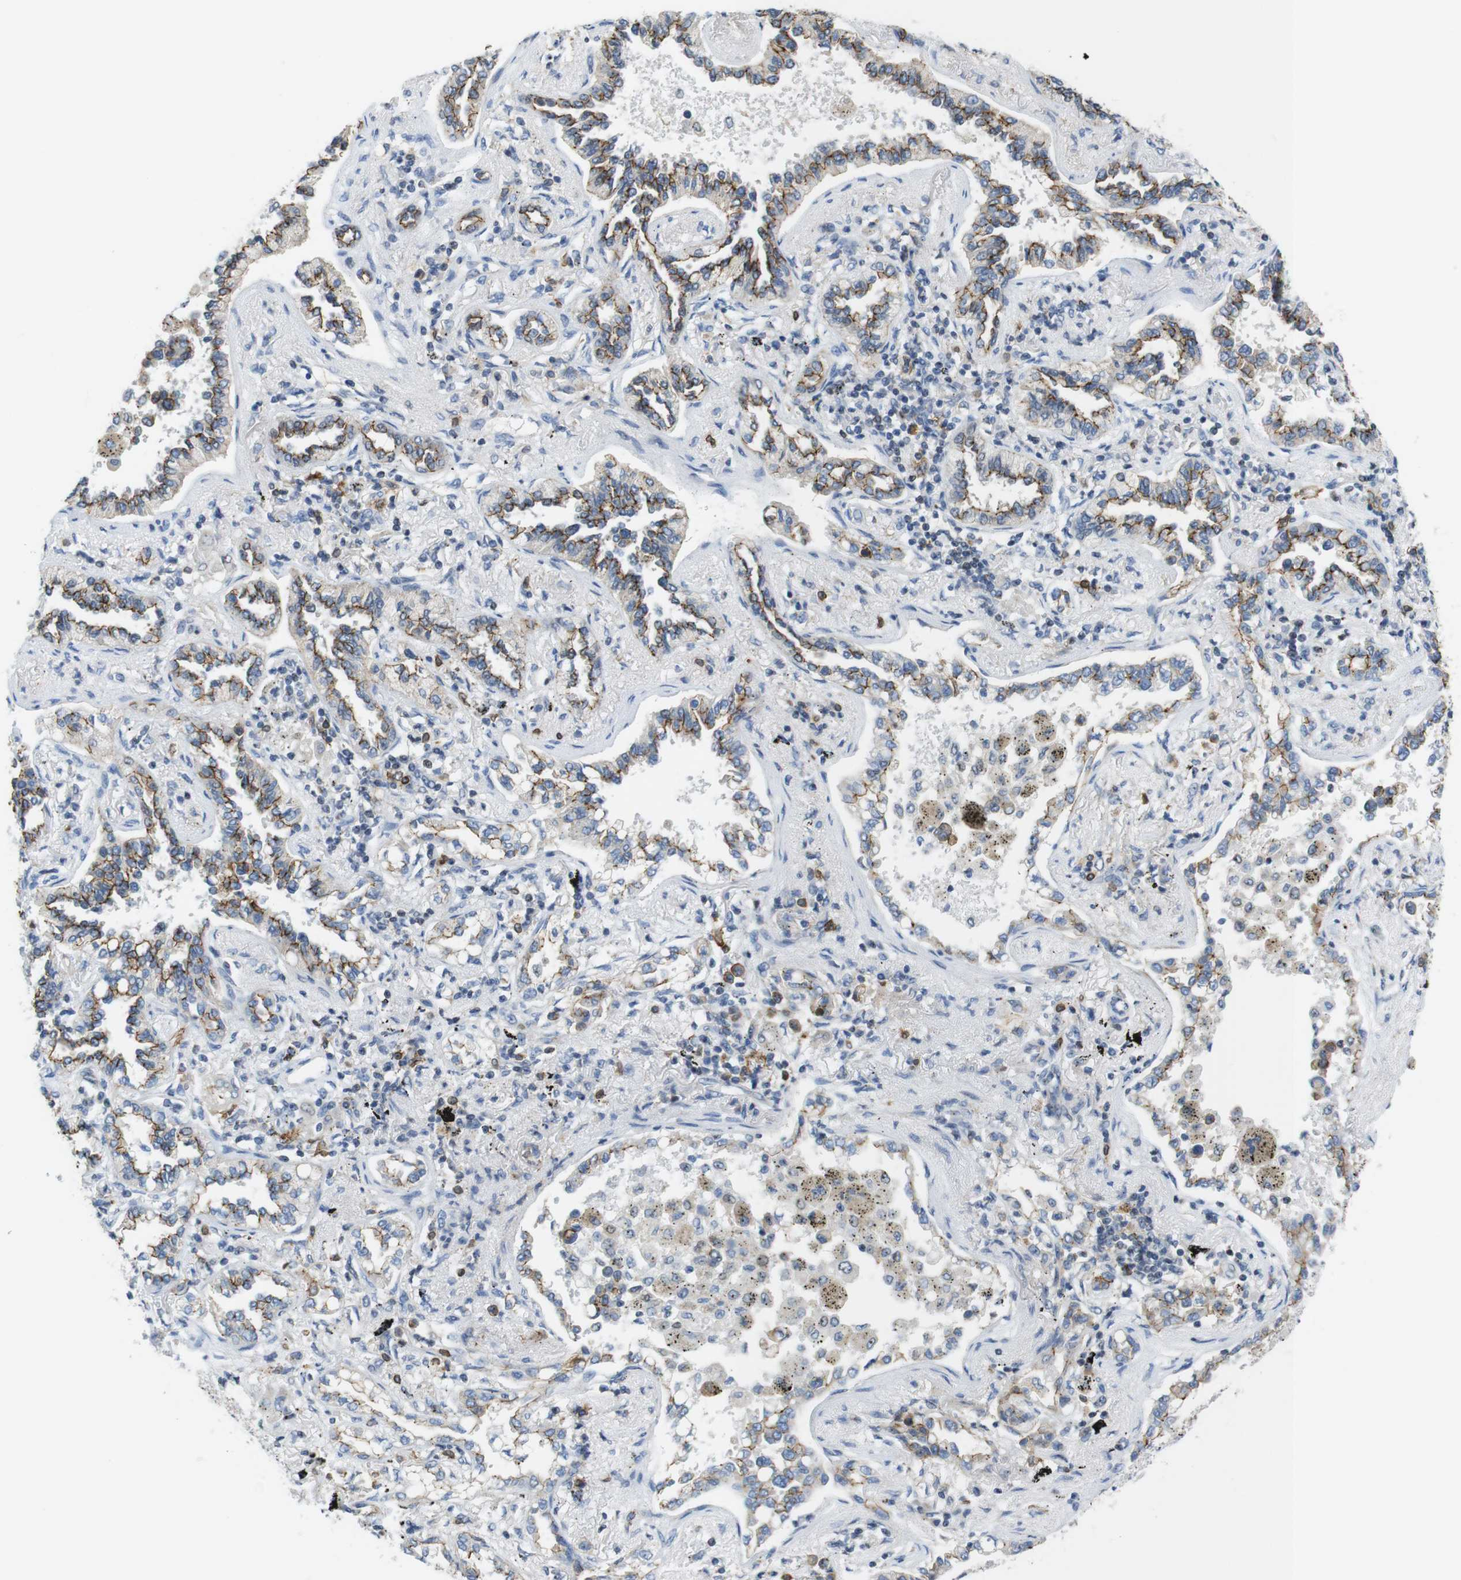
{"staining": {"intensity": "moderate", "quantity": ">75%", "location": "cytoplasmic/membranous"}, "tissue": "lung cancer", "cell_type": "Tumor cells", "image_type": "cancer", "snomed": [{"axis": "morphology", "description": "Normal tissue, NOS"}, {"axis": "morphology", "description": "Adenocarcinoma, NOS"}, {"axis": "topography", "description": "Lung"}], "caption": "Approximately >75% of tumor cells in human lung adenocarcinoma show moderate cytoplasmic/membranous protein expression as visualized by brown immunohistochemical staining.", "gene": "TJP3", "patient": {"sex": "male", "age": 59}}